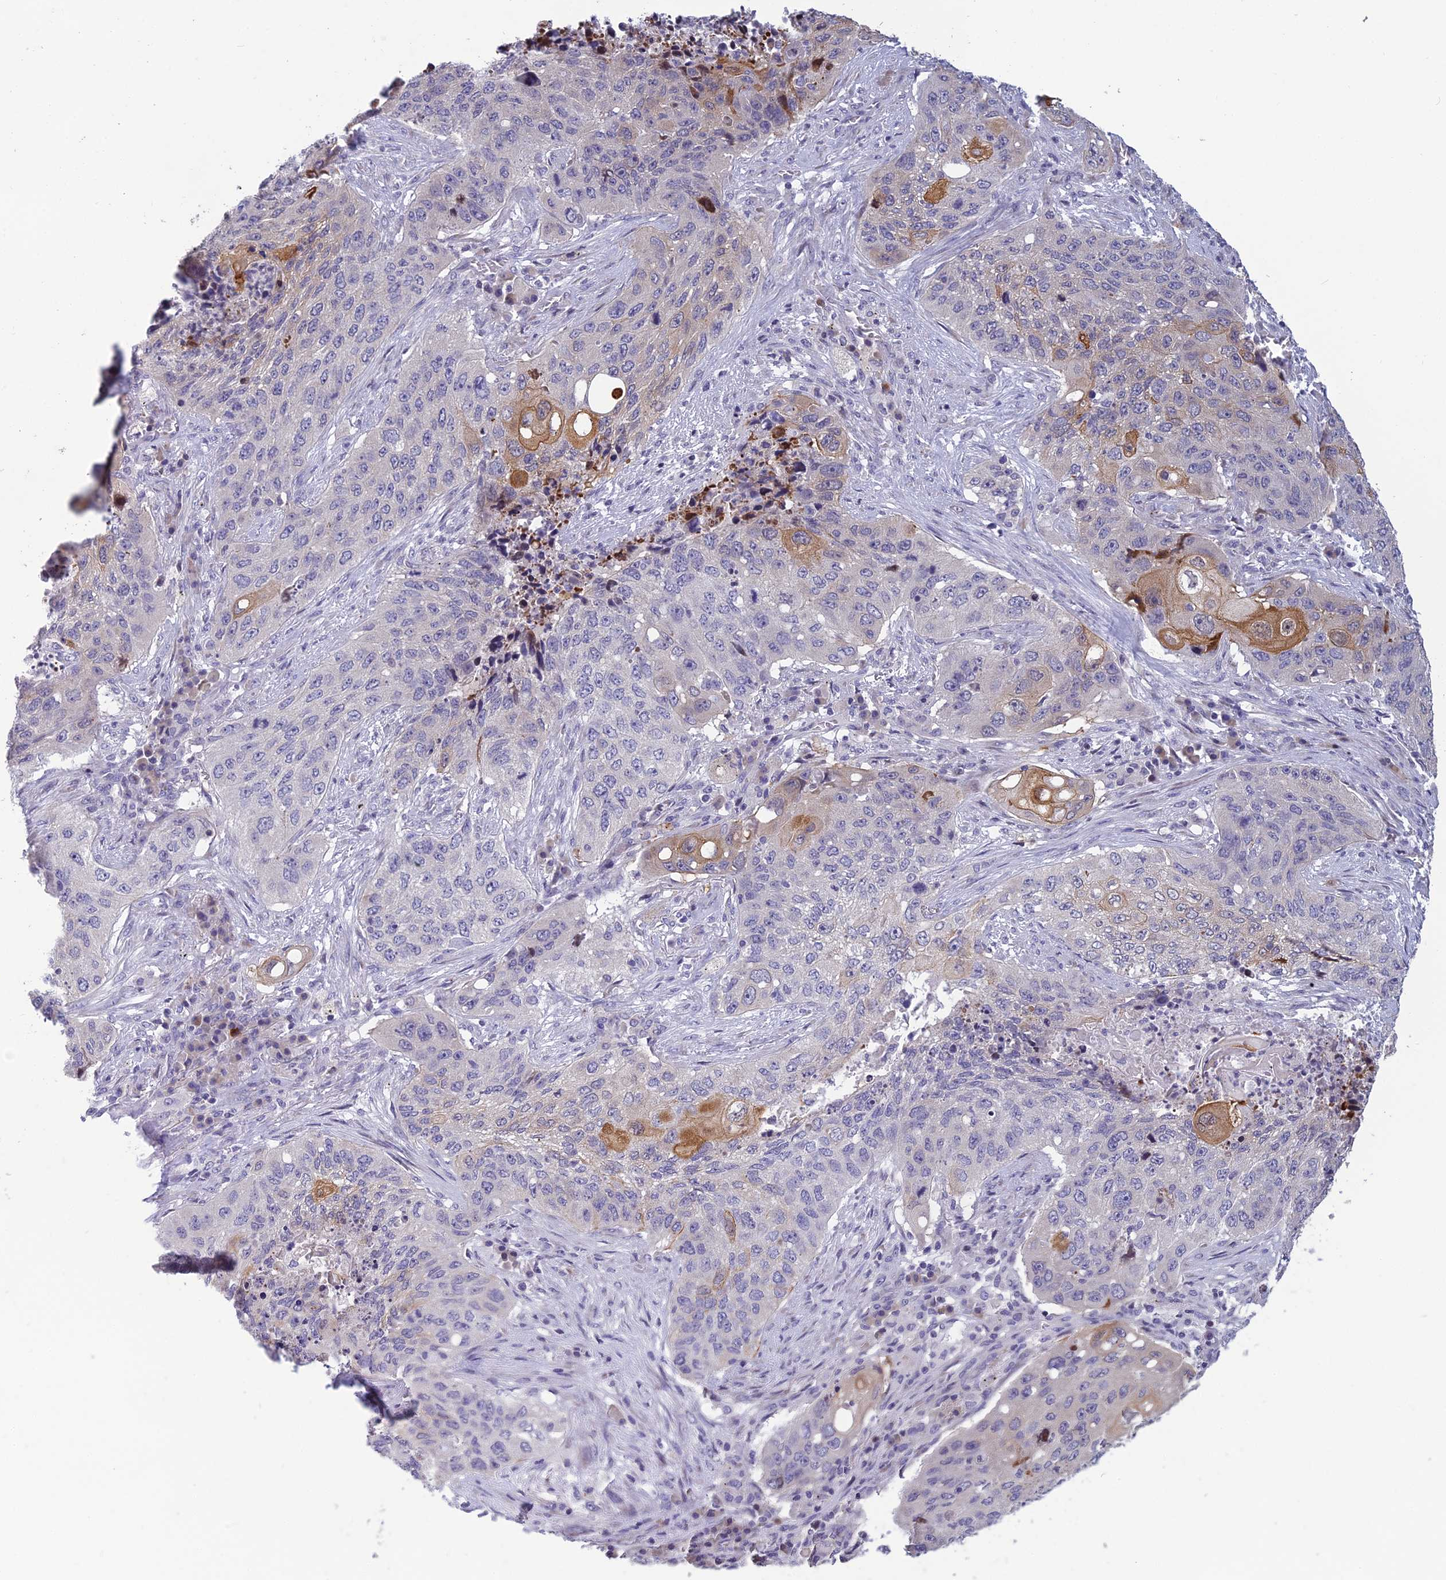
{"staining": {"intensity": "moderate", "quantity": "<25%", "location": "cytoplasmic/membranous"}, "tissue": "lung cancer", "cell_type": "Tumor cells", "image_type": "cancer", "snomed": [{"axis": "morphology", "description": "Squamous cell carcinoma, NOS"}, {"axis": "topography", "description": "Lung"}], "caption": "IHC of human lung cancer (squamous cell carcinoma) displays low levels of moderate cytoplasmic/membranous positivity in approximately <25% of tumor cells.", "gene": "TMEM134", "patient": {"sex": "female", "age": 63}}